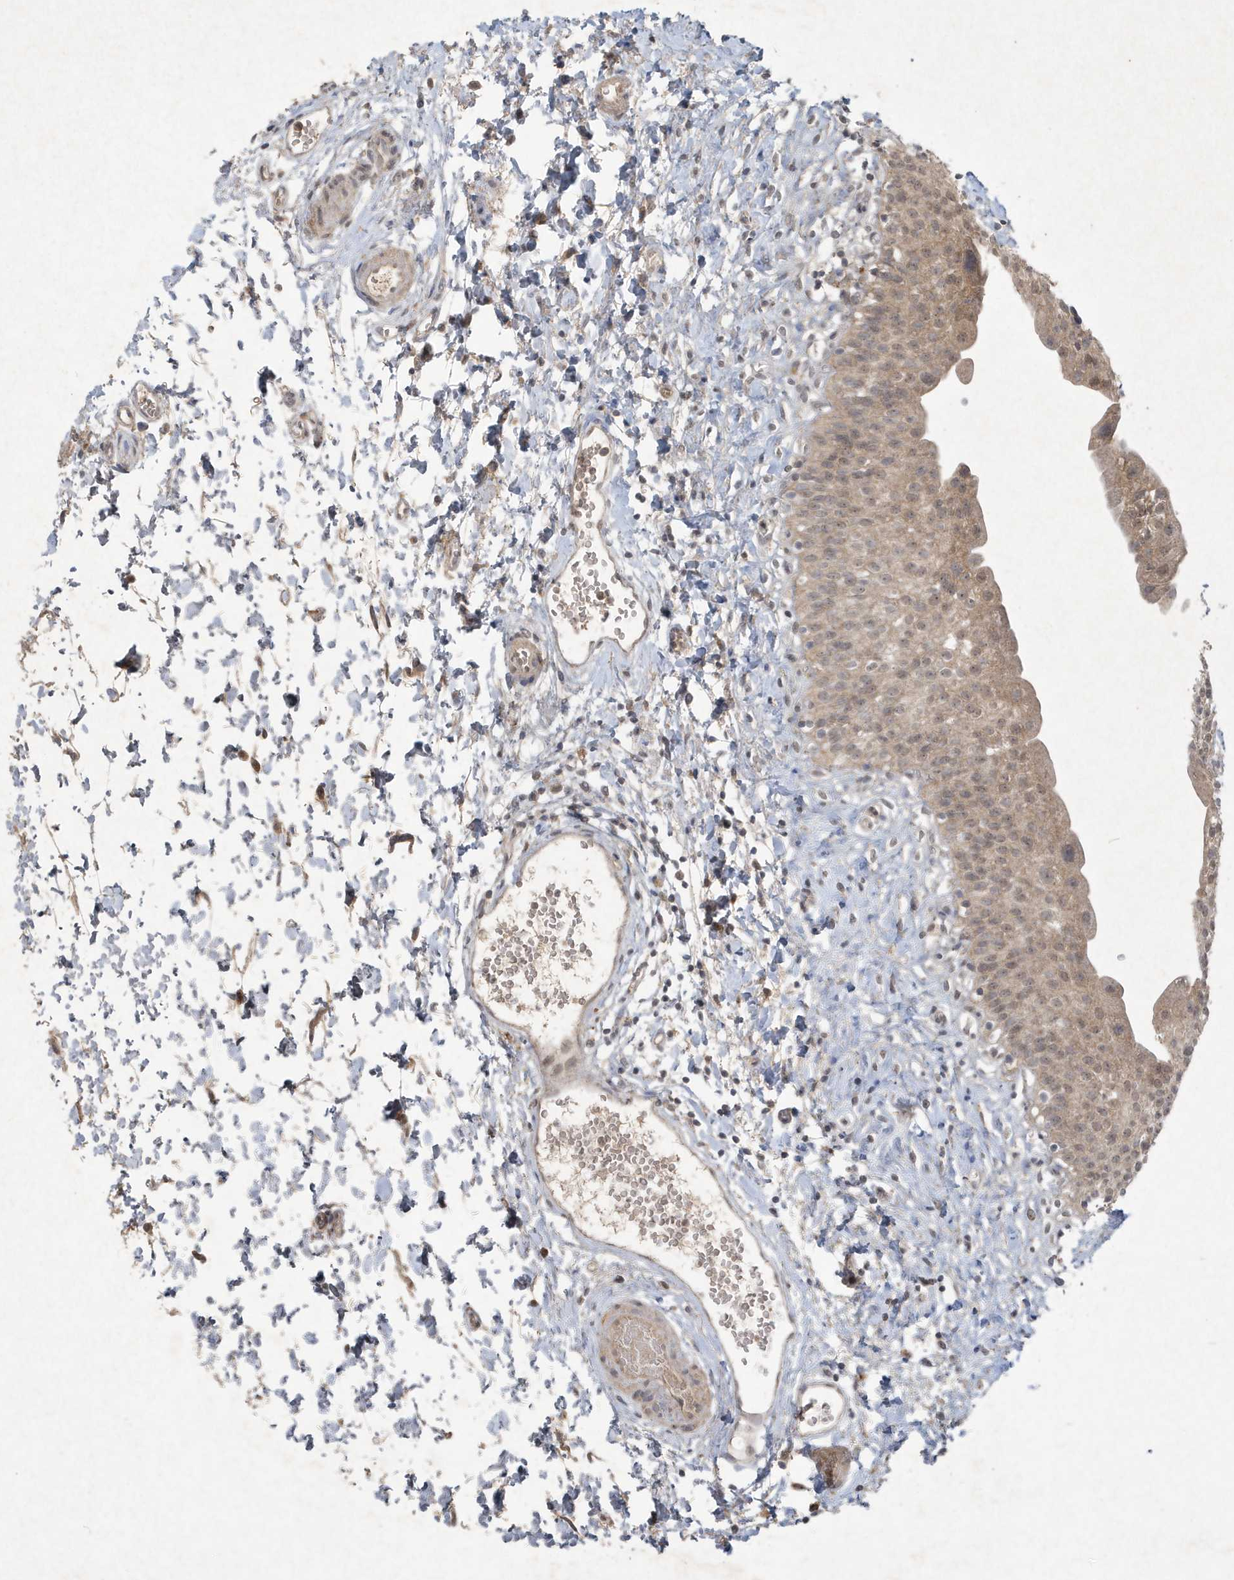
{"staining": {"intensity": "moderate", "quantity": ">75%", "location": "cytoplasmic/membranous"}, "tissue": "urinary bladder", "cell_type": "Urothelial cells", "image_type": "normal", "snomed": [{"axis": "morphology", "description": "Normal tissue, NOS"}, {"axis": "topography", "description": "Urinary bladder"}], "caption": "Urothelial cells show medium levels of moderate cytoplasmic/membranous expression in approximately >75% of cells in normal human urinary bladder.", "gene": "C1RL", "patient": {"sex": "male", "age": 51}}